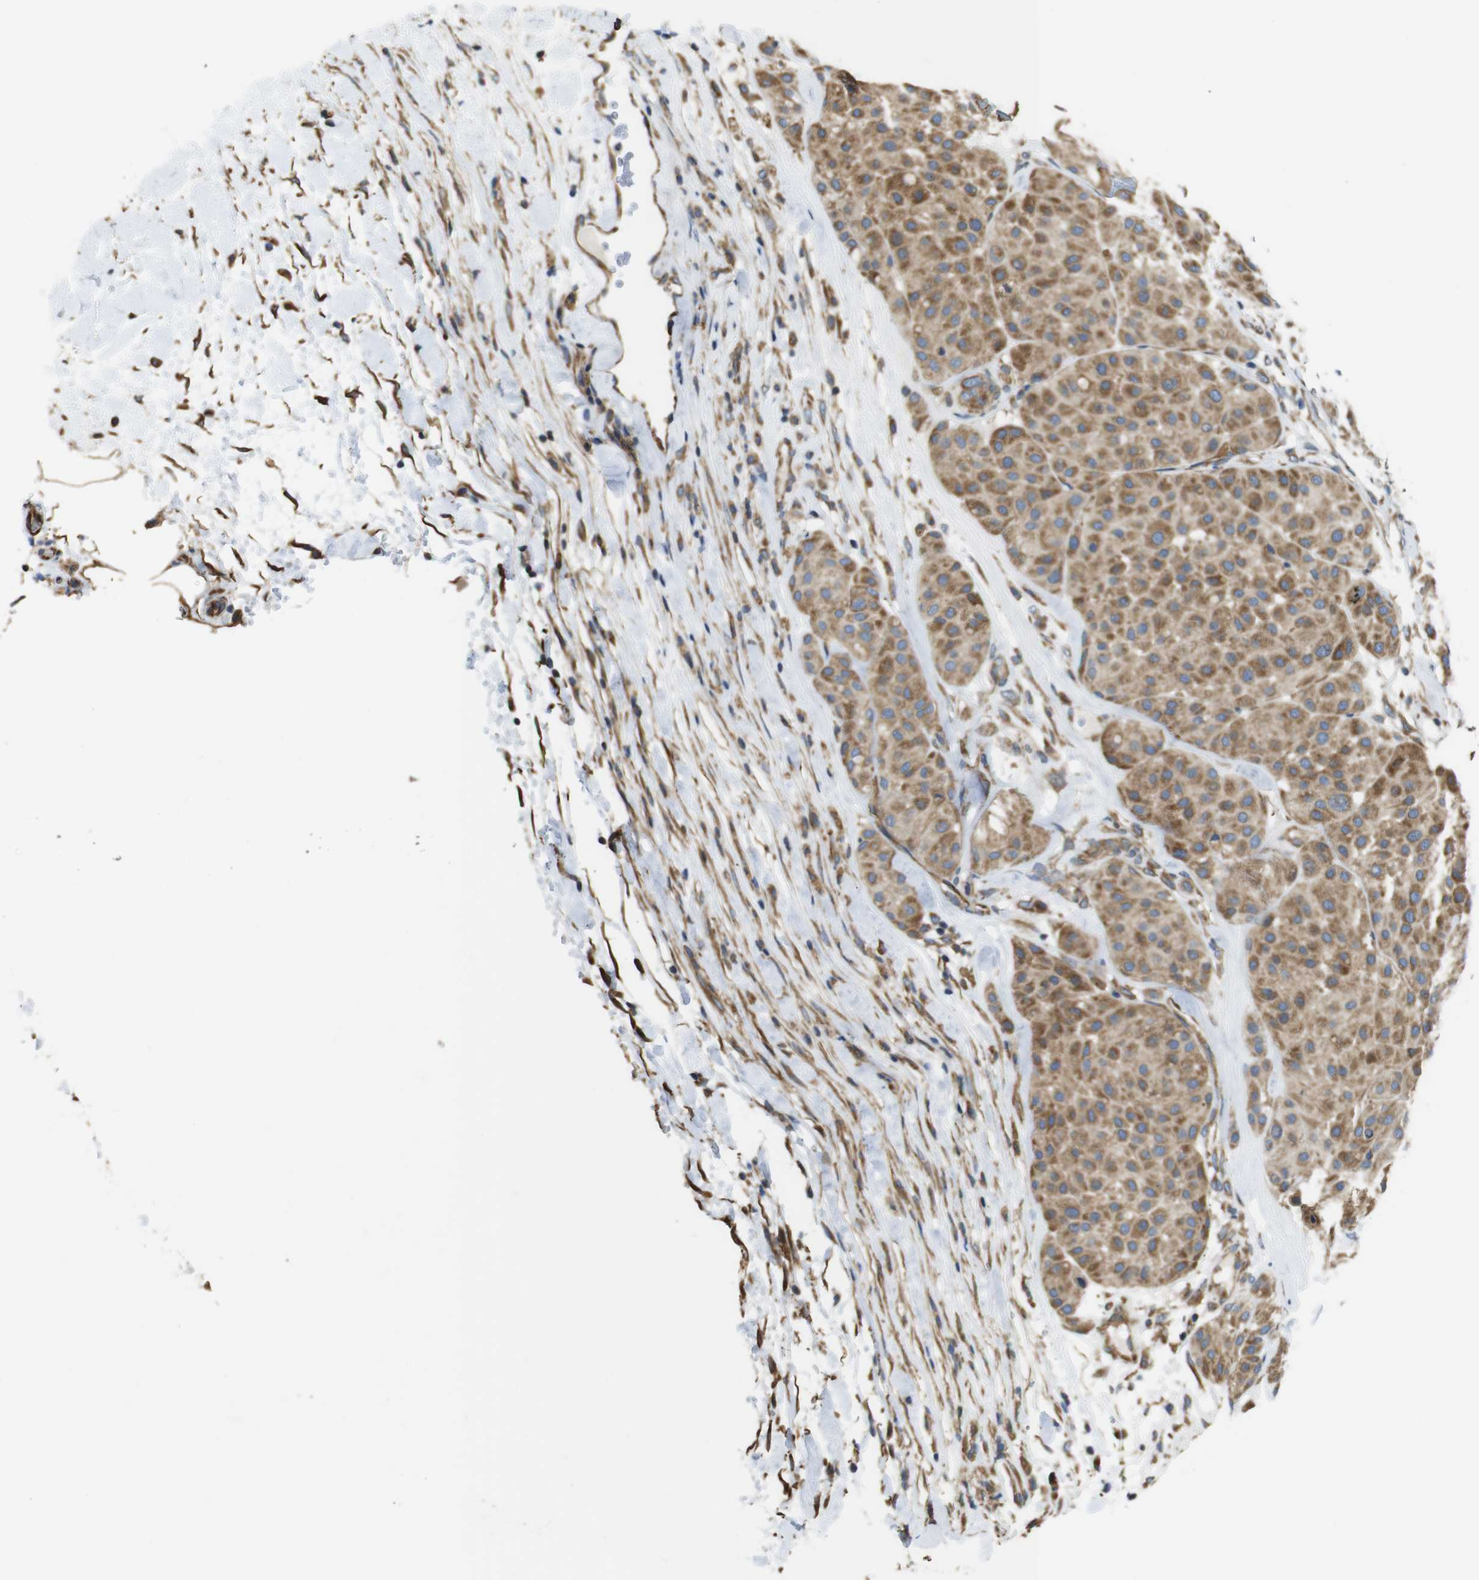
{"staining": {"intensity": "moderate", "quantity": ">75%", "location": "cytoplasmic/membranous"}, "tissue": "melanoma", "cell_type": "Tumor cells", "image_type": "cancer", "snomed": [{"axis": "morphology", "description": "Normal tissue, NOS"}, {"axis": "morphology", "description": "Malignant melanoma, Metastatic site"}, {"axis": "topography", "description": "Skin"}], "caption": "Moderate cytoplasmic/membranous expression is identified in approximately >75% of tumor cells in melanoma.", "gene": "POMK", "patient": {"sex": "male", "age": 41}}